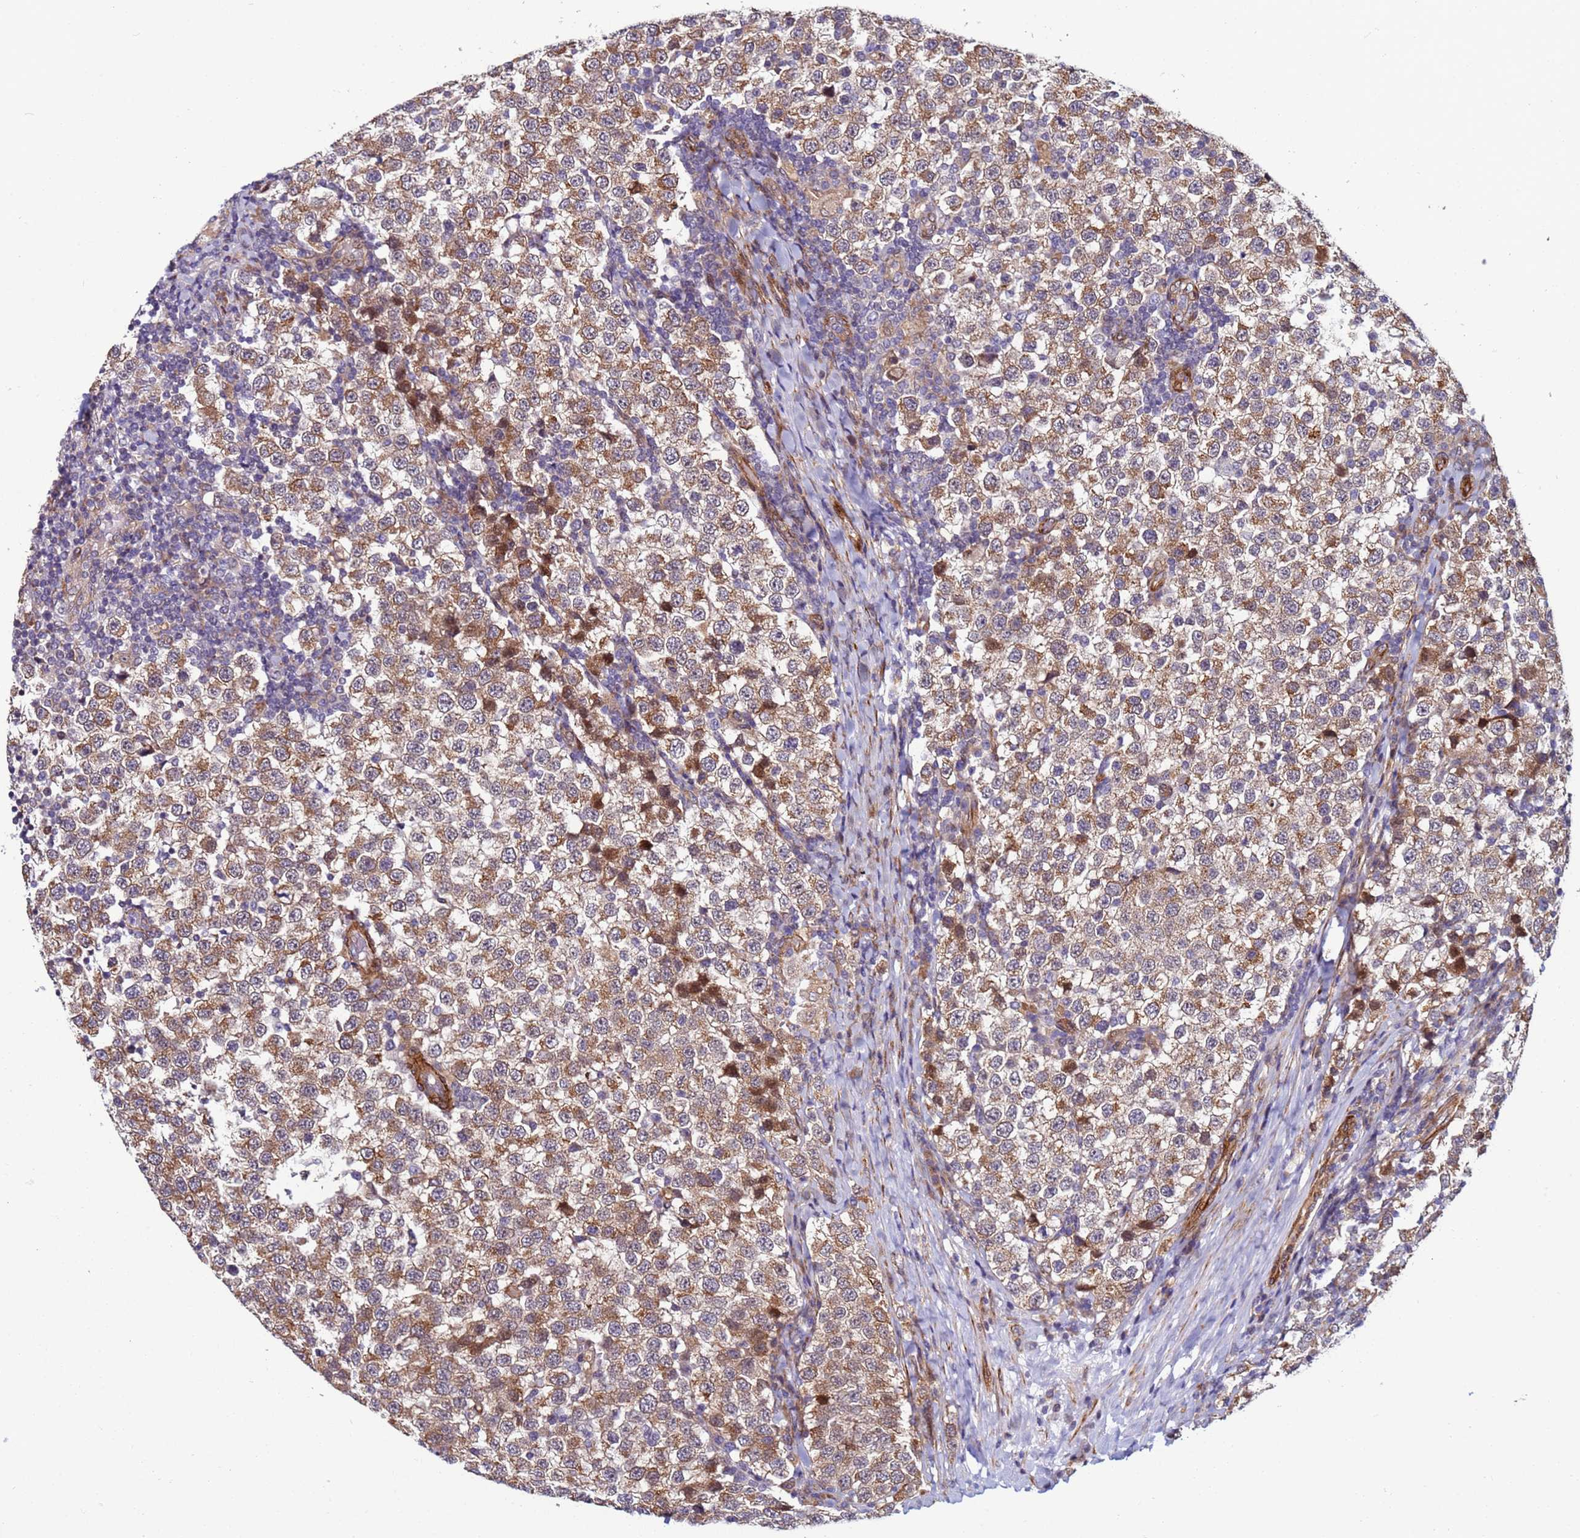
{"staining": {"intensity": "moderate", "quantity": ">75%", "location": "cytoplasmic/membranous"}, "tissue": "testis cancer", "cell_type": "Tumor cells", "image_type": "cancer", "snomed": [{"axis": "morphology", "description": "Seminoma, NOS"}, {"axis": "topography", "description": "Testis"}], "caption": "Human seminoma (testis) stained for a protein (brown) shows moderate cytoplasmic/membranous positive staining in about >75% of tumor cells.", "gene": "MCRIP1", "patient": {"sex": "male", "age": 34}}